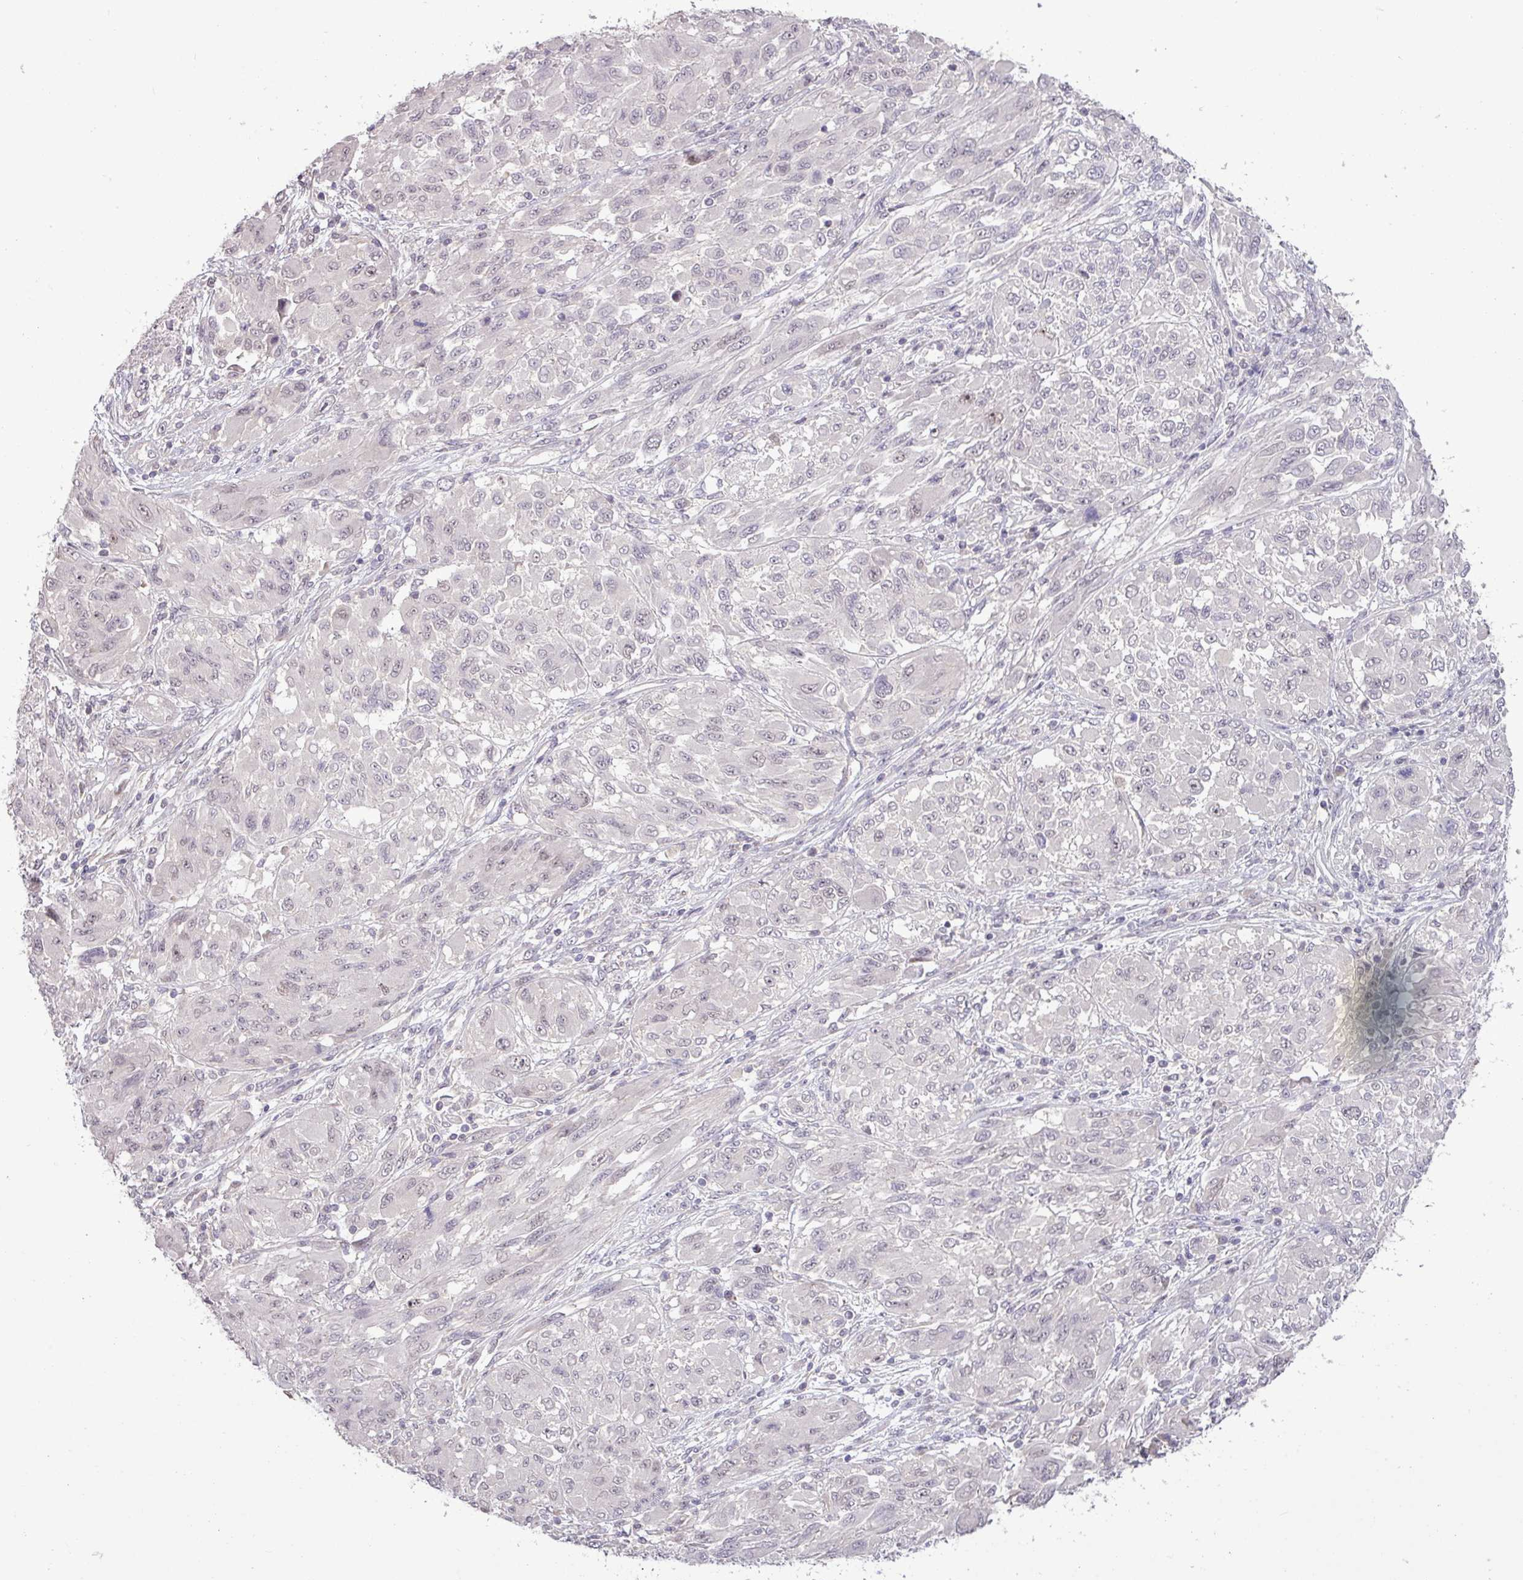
{"staining": {"intensity": "negative", "quantity": "none", "location": "none"}, "tissue": "melanoma", "cell_type": "Tumor cells", "image_type": "cancer", "snomed": [{"axis": "morphology", "description": "Malignant melanoma, NOS"}, {"axis": "topography", "description": "Skin"}], "caption": "Tumor cells show no significant protein expression in melanoma. (Immunohistochemistry, brightfield microscopy, high magnification).", "gene": "RIPPLY1", "patient": {"sex": "female", "age": 91}}